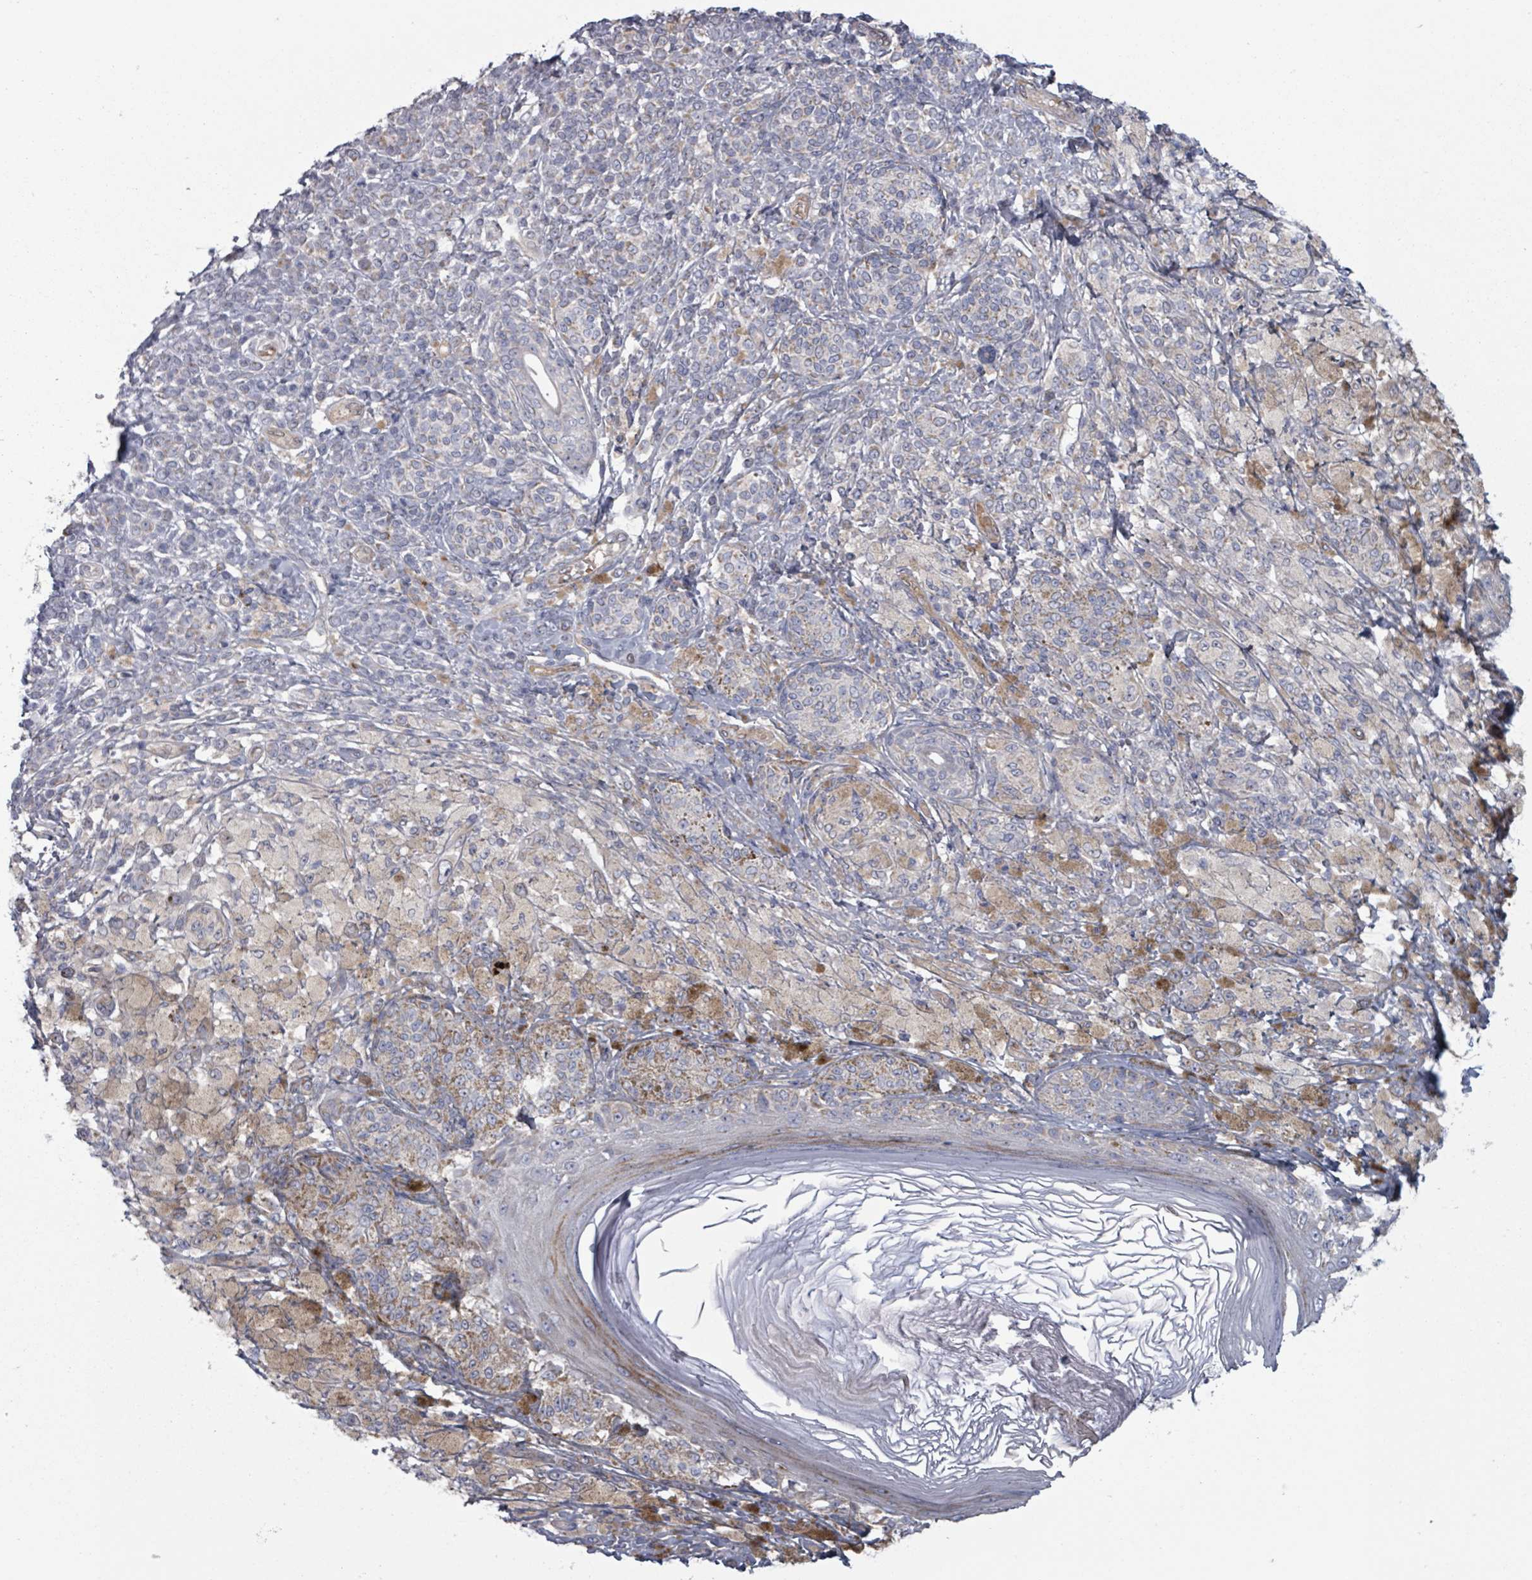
{"staining": {"intensity": "moderate", "quantity": "<25%", "location": "cytoplasmic/membranous"}, "tissue": "melanoma", "cell_type": "Tumor cells", "image_type": "cancer", "snomed": [{"axis": "morphology", "description": "Malignant melanoma, NOS"}, {"axis": "topography", "description": "Skin"}], "caption": "IHC (DAB (3,3'-diaminobenzidine)) staining of melanoma demonstrates moderate cytoplasmic/membranous protein staining in approximately <25% of tumor cells. (Stains: DAB in brown, nuclei in blue, Microscopy: brightfield microscopy at high magnification).", "gene": "FKBP1A", "patient": {"sex": "male", "age": 42}}